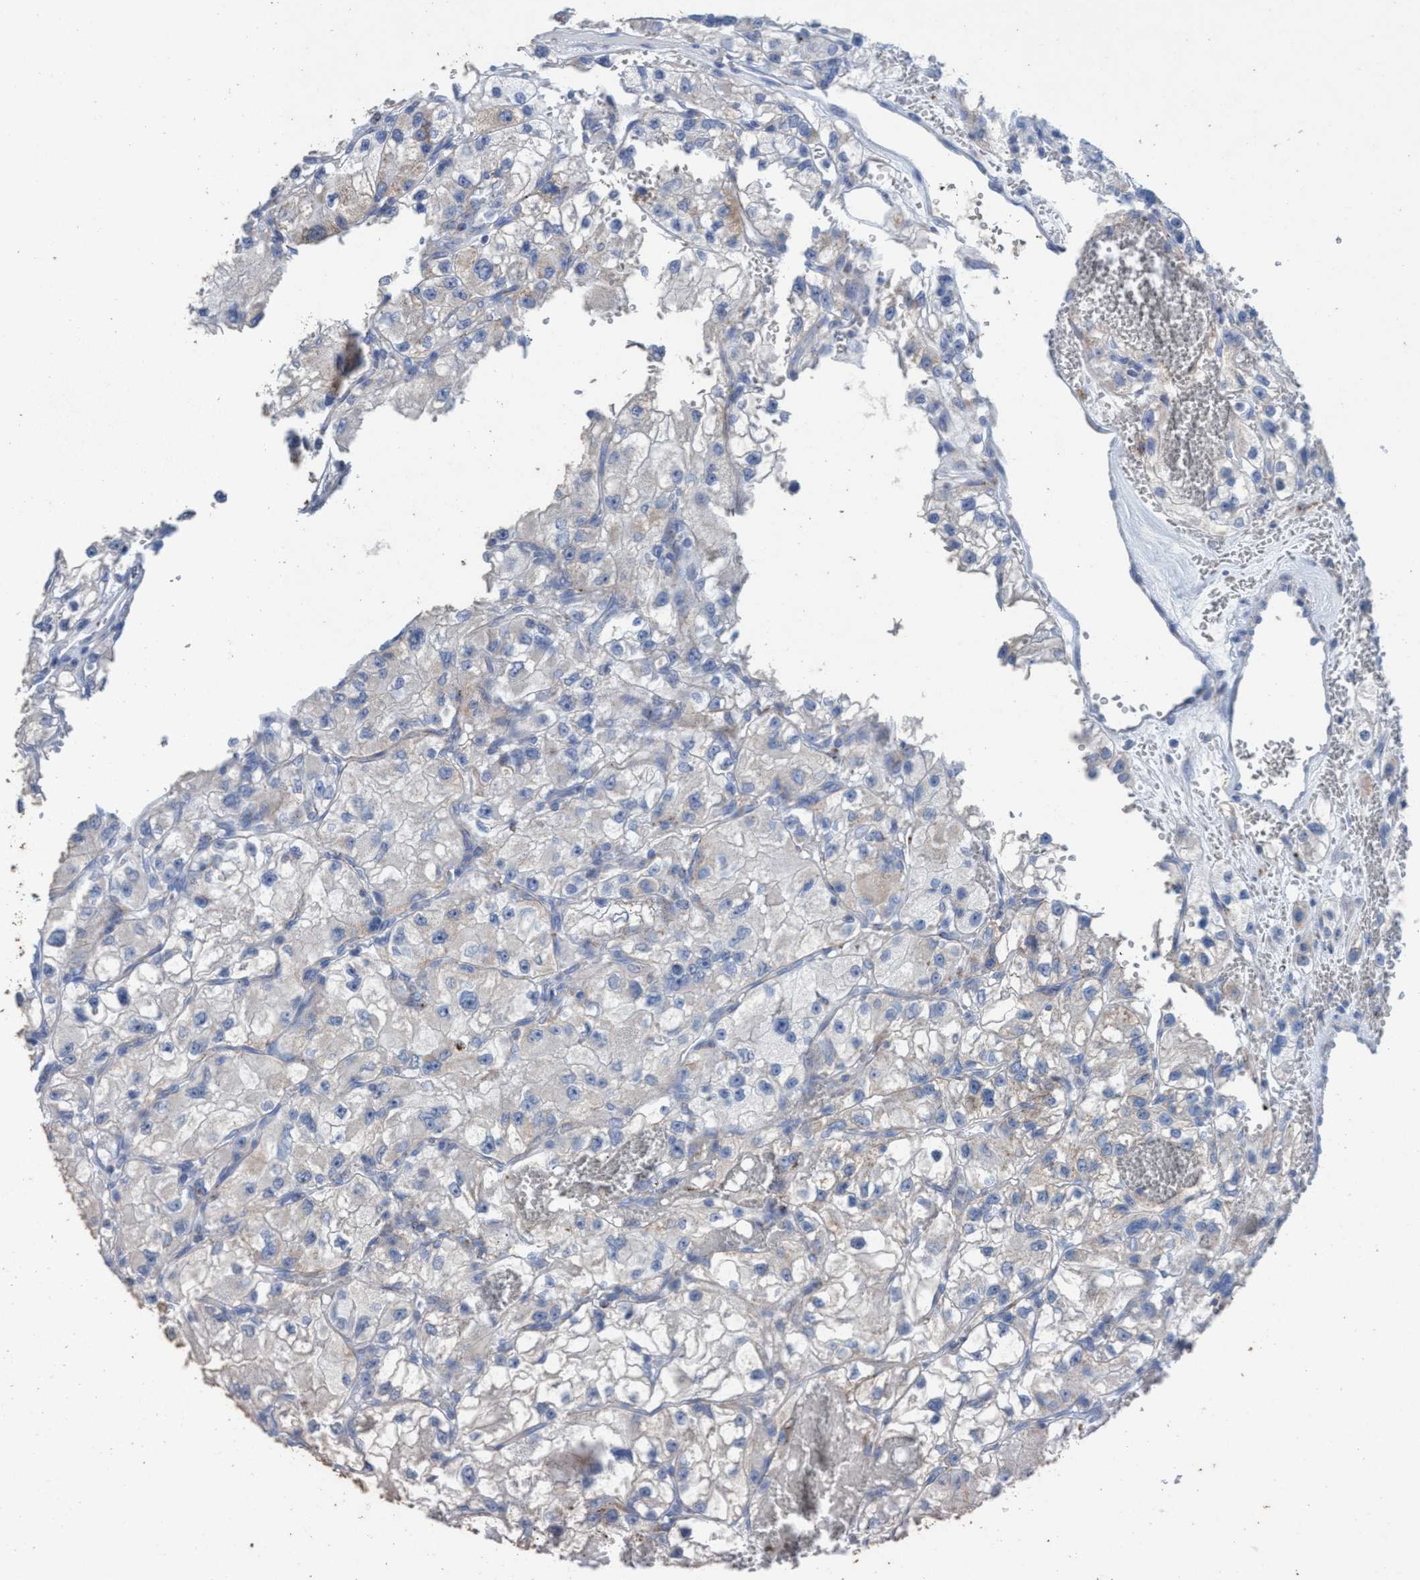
{"staining": {"intensity": "weak", "quantity": "<25%", "location": "cytoplasmic/membranous"}, "tissue": "renal cancer", "cell_type": "Tumor cells", "image_type": "cancer", "snomed": [{"axis": "morphology", "description": "Adenocarcinoma, NOS"}, {"axis": "topography", "description": "Kidney"}], "caption": "DAB immunohistochemical staining of renal cancer (adenocarcinoma) reveals no significant expression in tumor cells.", "gene": "RSAD1", "patient": {"sex": "female", "age": 57}}